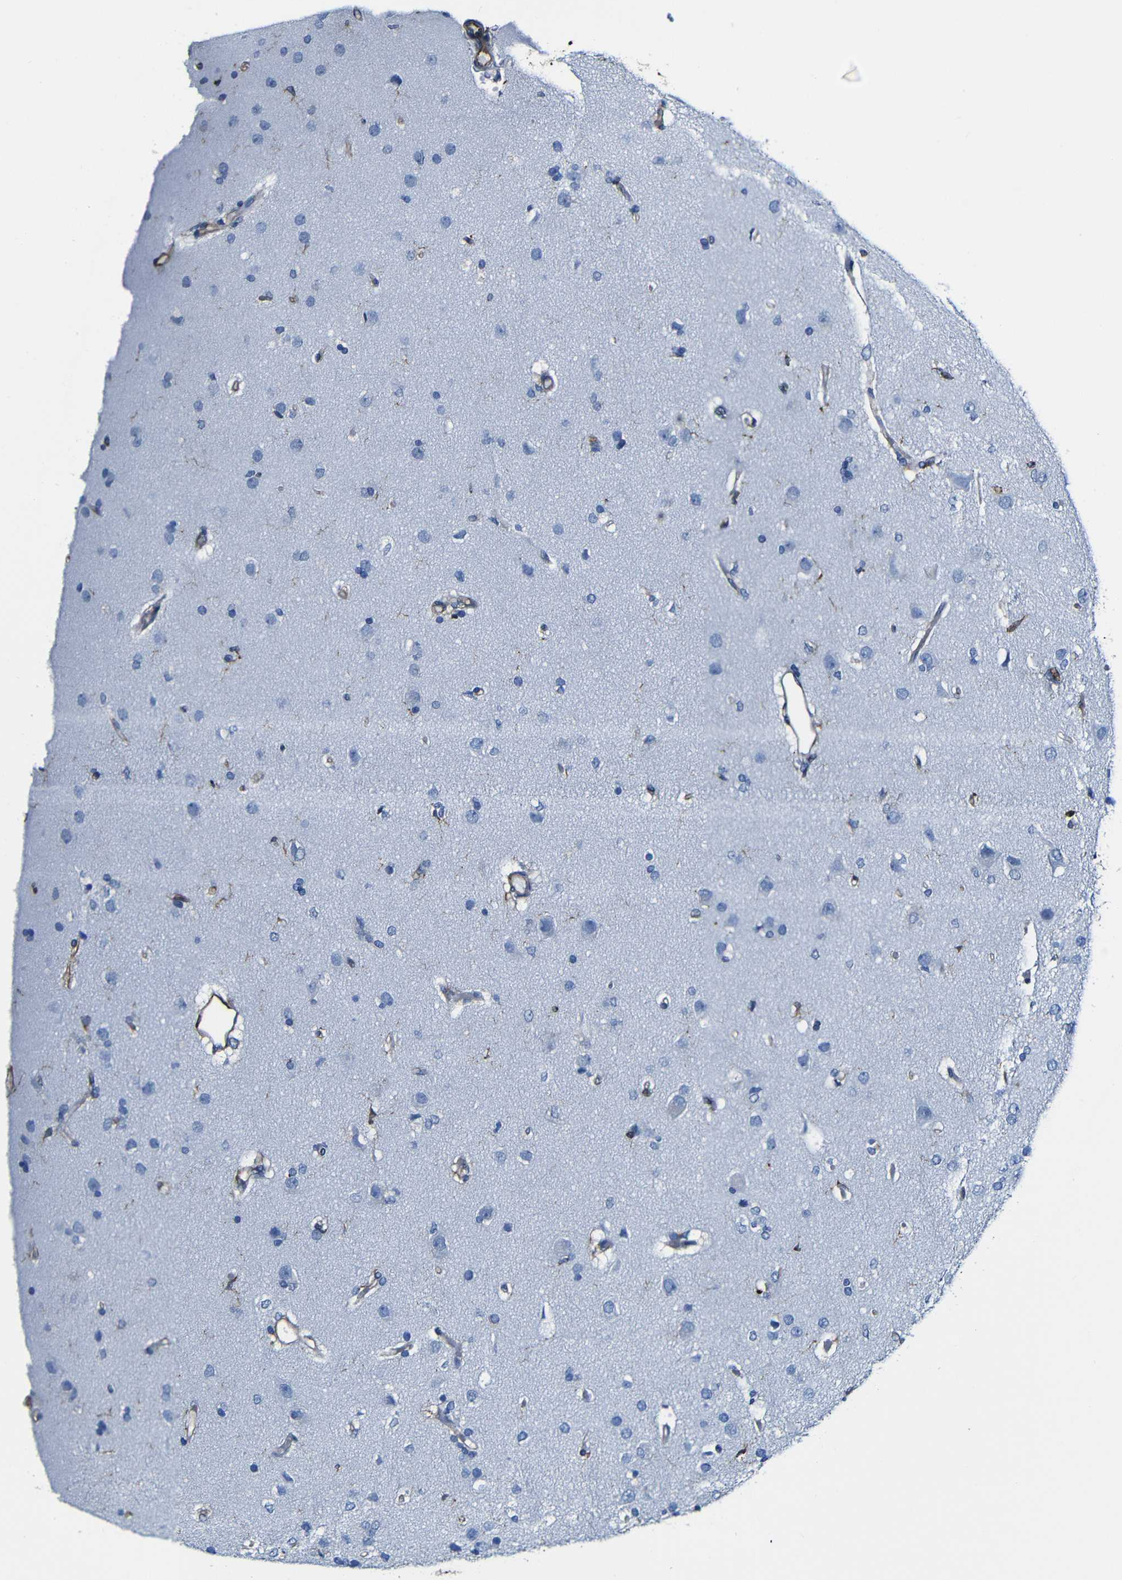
{"staining": {"intensity": "negative", "quantity": "none", "location": "none"}, "tissue": "glioma", "cell_type": "Tumor cells", "image_type": "cancer", "snomed": [{"axis": "morphology", "description": "Glioma, malignant, High grade"}, {"axis": "topography", "description": "Brain"}], "caption": "IHC histopathology image of neoplastic tissue: glioma stained with DAB (3,3'-diaminobenzidine) exhibits no significant protein staining in tumor cells.", "gene": "MSN", "patient": {"sex": "female", "age": 59}}